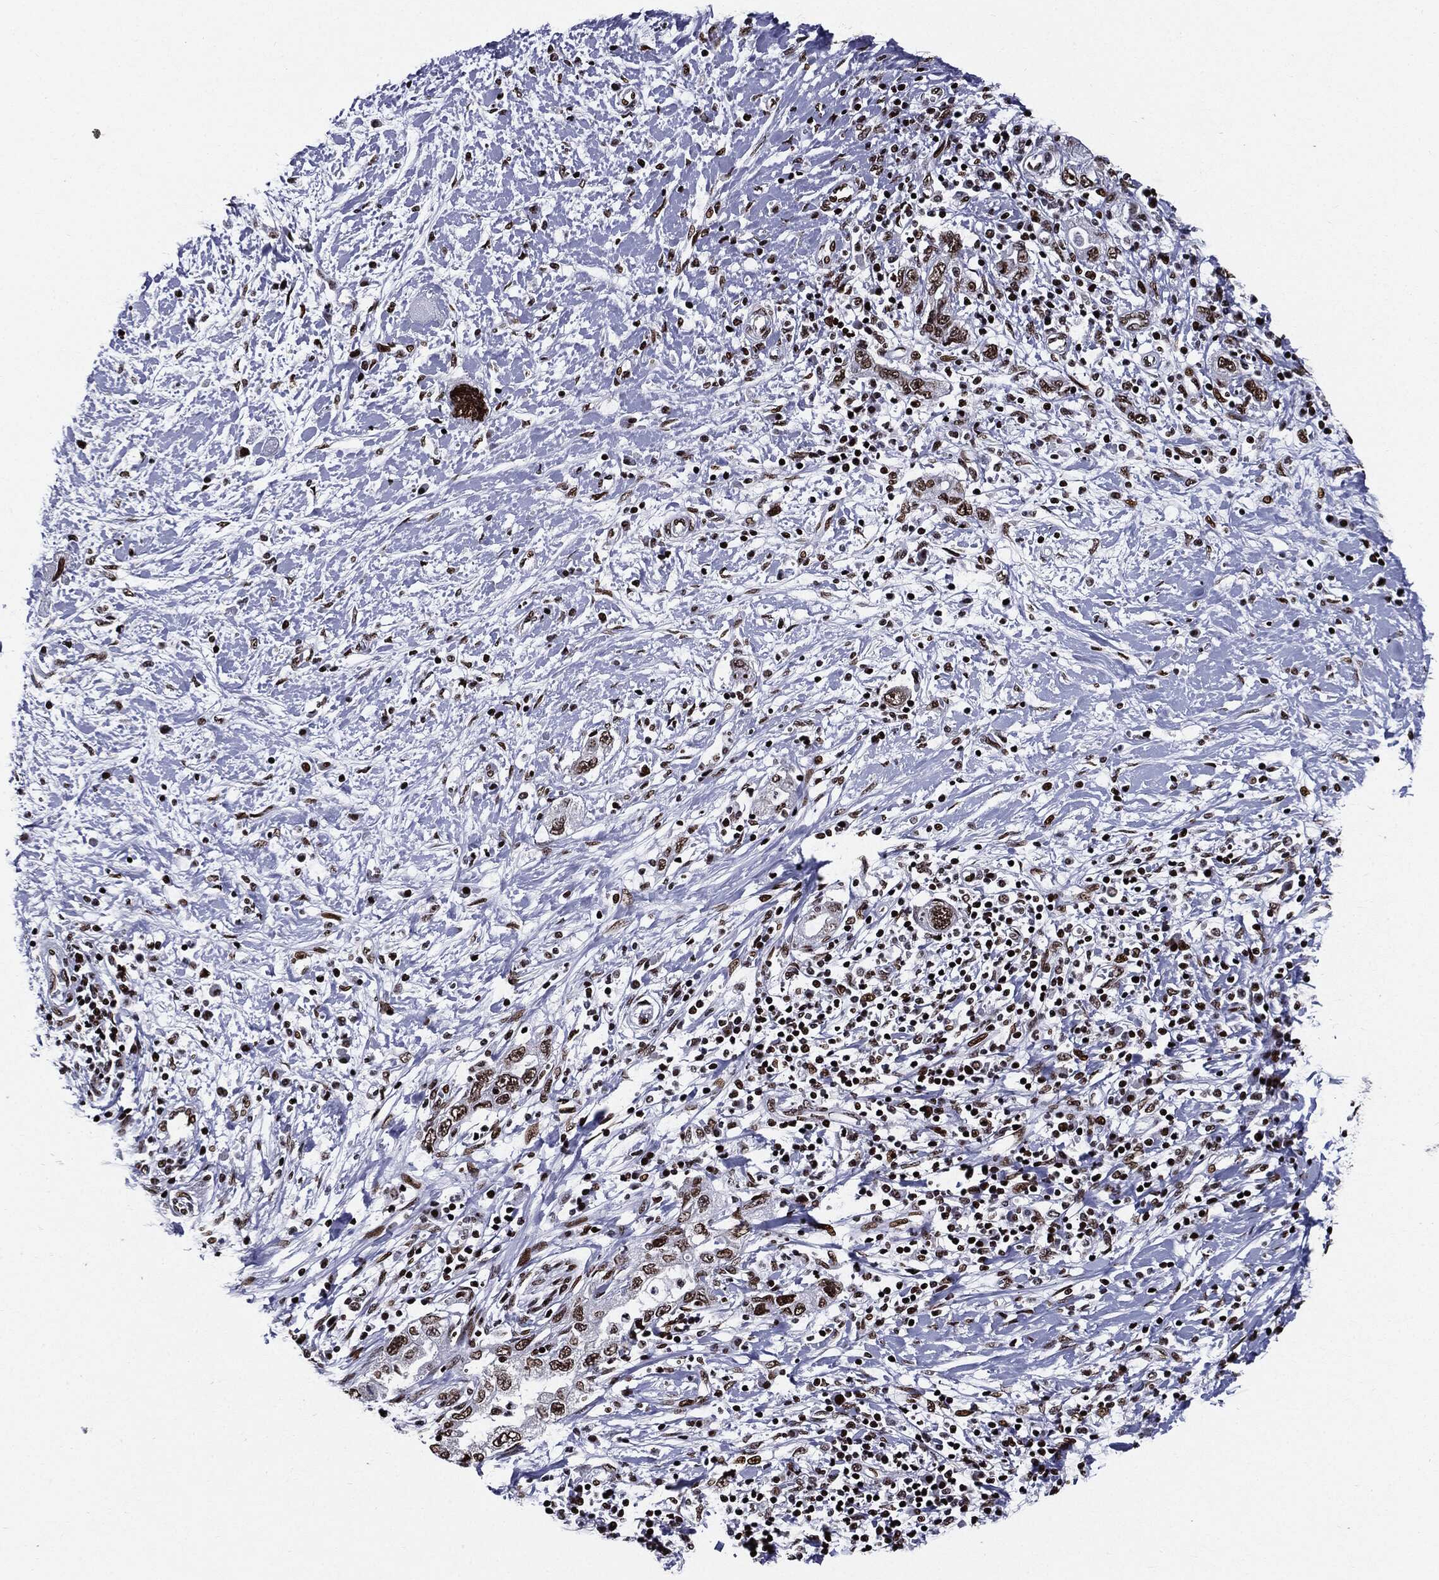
{"staining": {"intensity": "moderate", "quantity": "<25%", "location": "nuclear"}, "tissue": "pancreatic cancer", "cell_type": "Tumor cells", "image_type": "cancer", "snomed": [{"axis": "morphology", "description": "Adenocarcinoma, NOS"}, {"axis": "topography", "description": "Pancreas"}], "caption": "A photomicrograph of pancreatic cancer (adenocarcinoma) stained for a protein demonstrates moderate nuclear brown staining in tumor cells.", "gene": "ZFP91", "patient": {"sex": "female", "age": 73}}